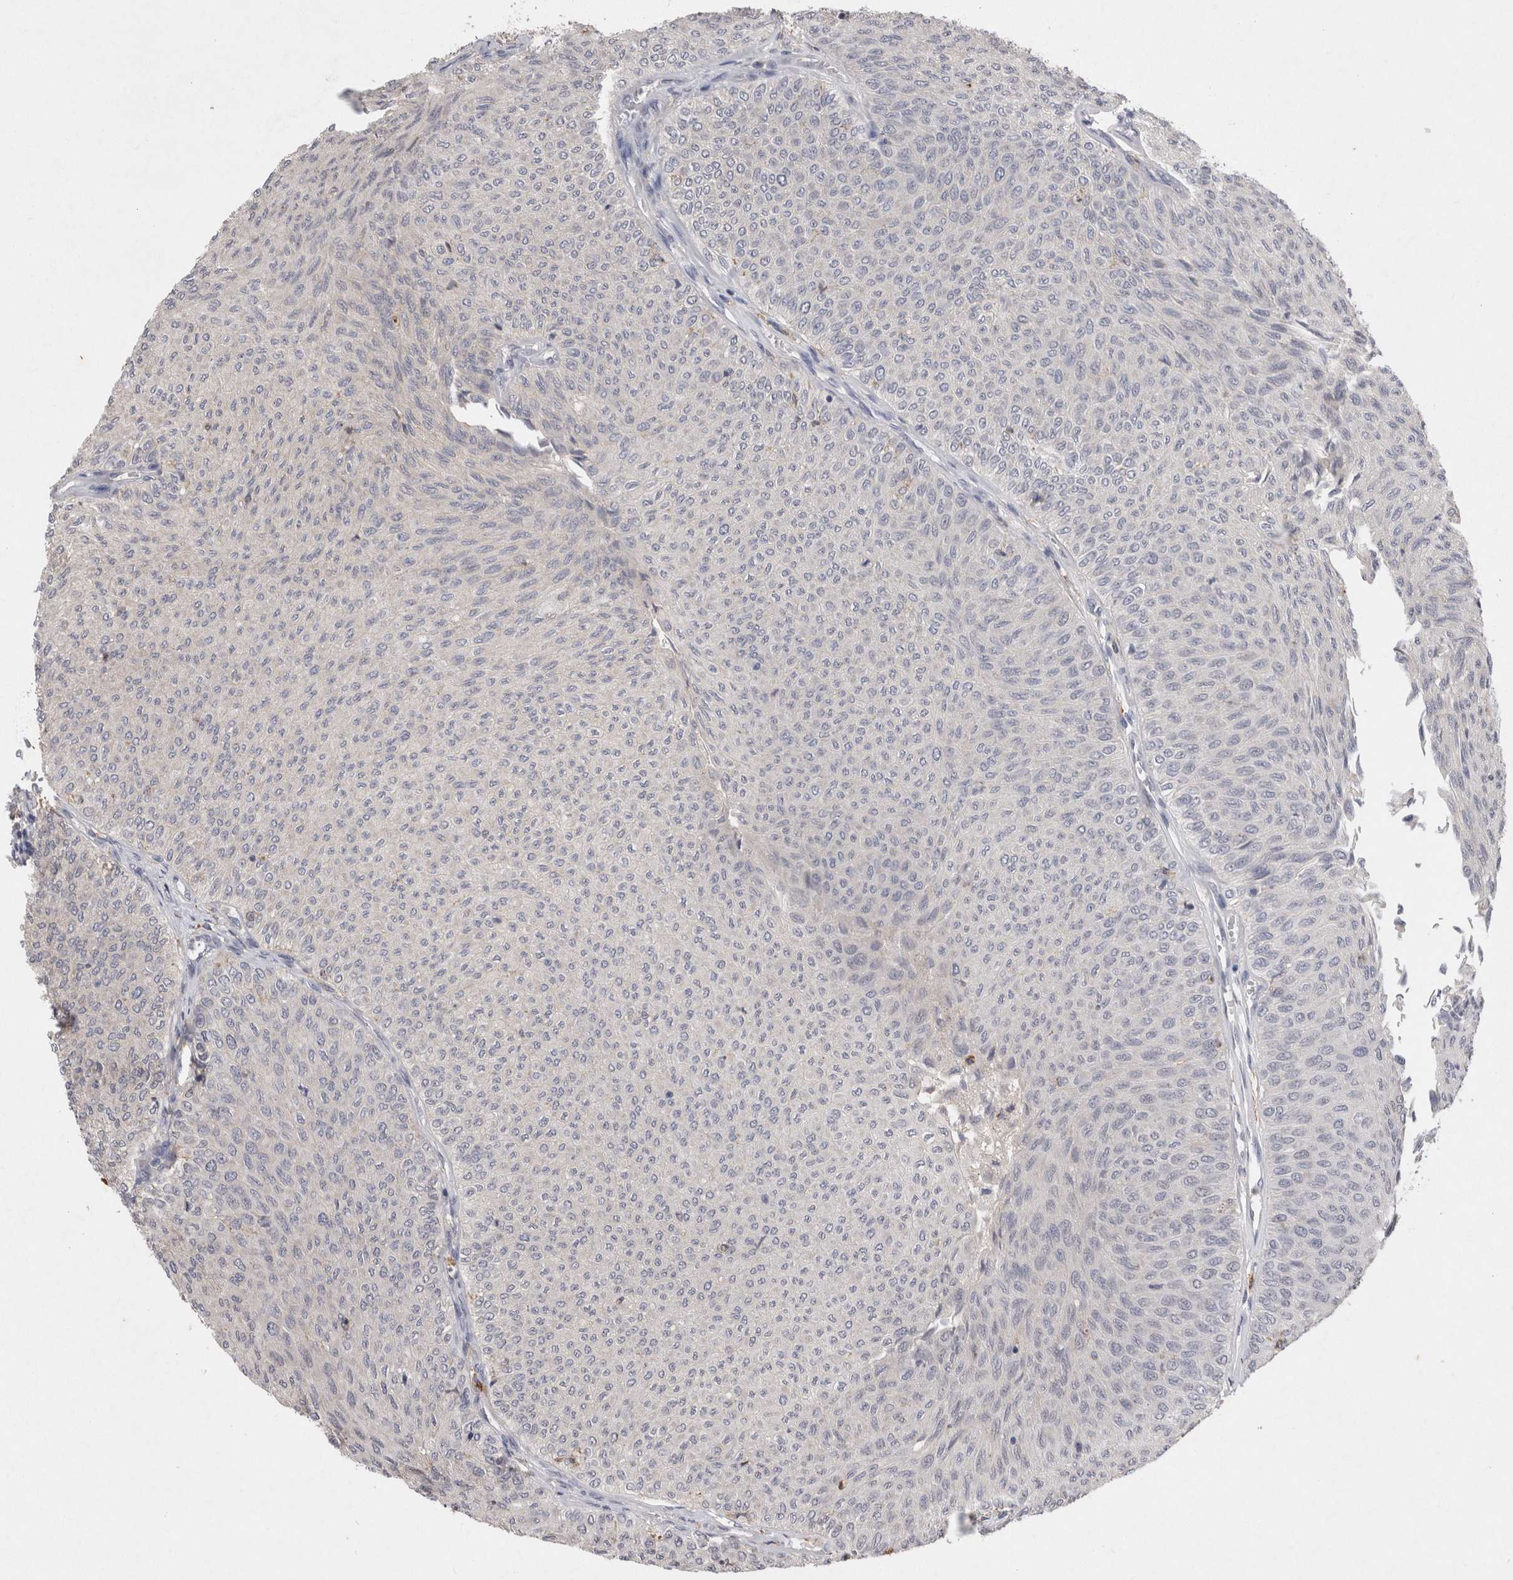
{"staining": {"intensity": "negative", "quantity": "none", "location": "none"}, "tissue": "urothelial cancer", "cell_type": "Tumor cells", "image_type": "cancer", "snomed": [{"axis": "morphology", "description": "Urothelial carcinoma, Low grade"}, {"axis": "topography", "description": "Urinary bladder"}], "caption": "There is no significant expression in tumor cells of urothelial cancer.", "gene": "VSIG4", "patient": {"sex": "male", "age": 78}}